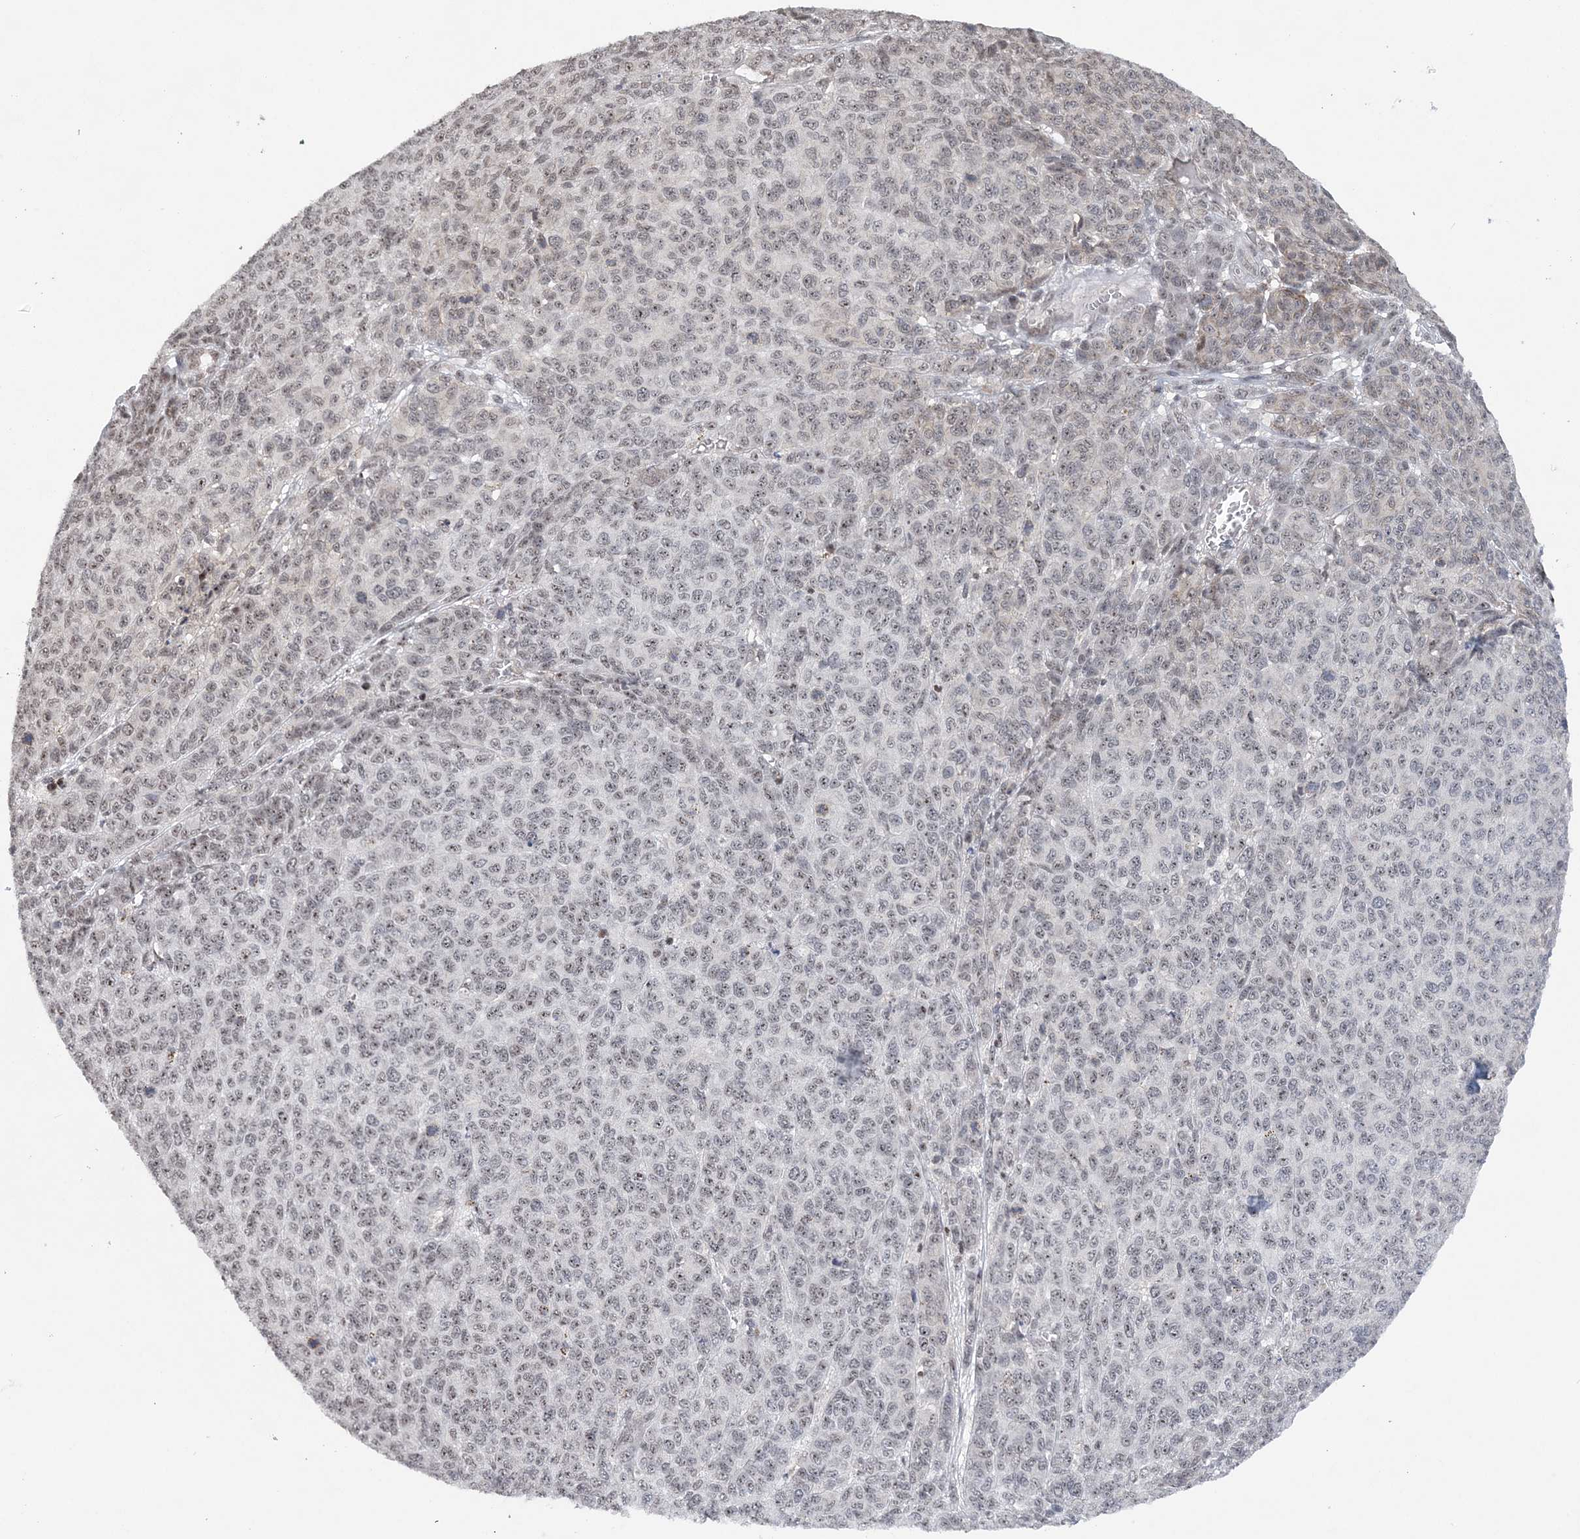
{"staining": {"intensity": "weak", "quantity": ">75%", "location": "nuclear"}, "tissue": "melanoma", "cell_type": "Tumor cells", "image_type": "cancer", "snomed": [{"axis": "morphology", "description": "Malignant melanoma, NOS"}, {"axis": "topography", "description": "Skin"}], "caption": "The micrograph demonstrates immunohistochemical staining of melanoma. There is weak nuclear staining is appreciated in approximately >75% of tumor cells.", "gene": "CCDC152", "patient": {"sex": "male", "age": 49}}